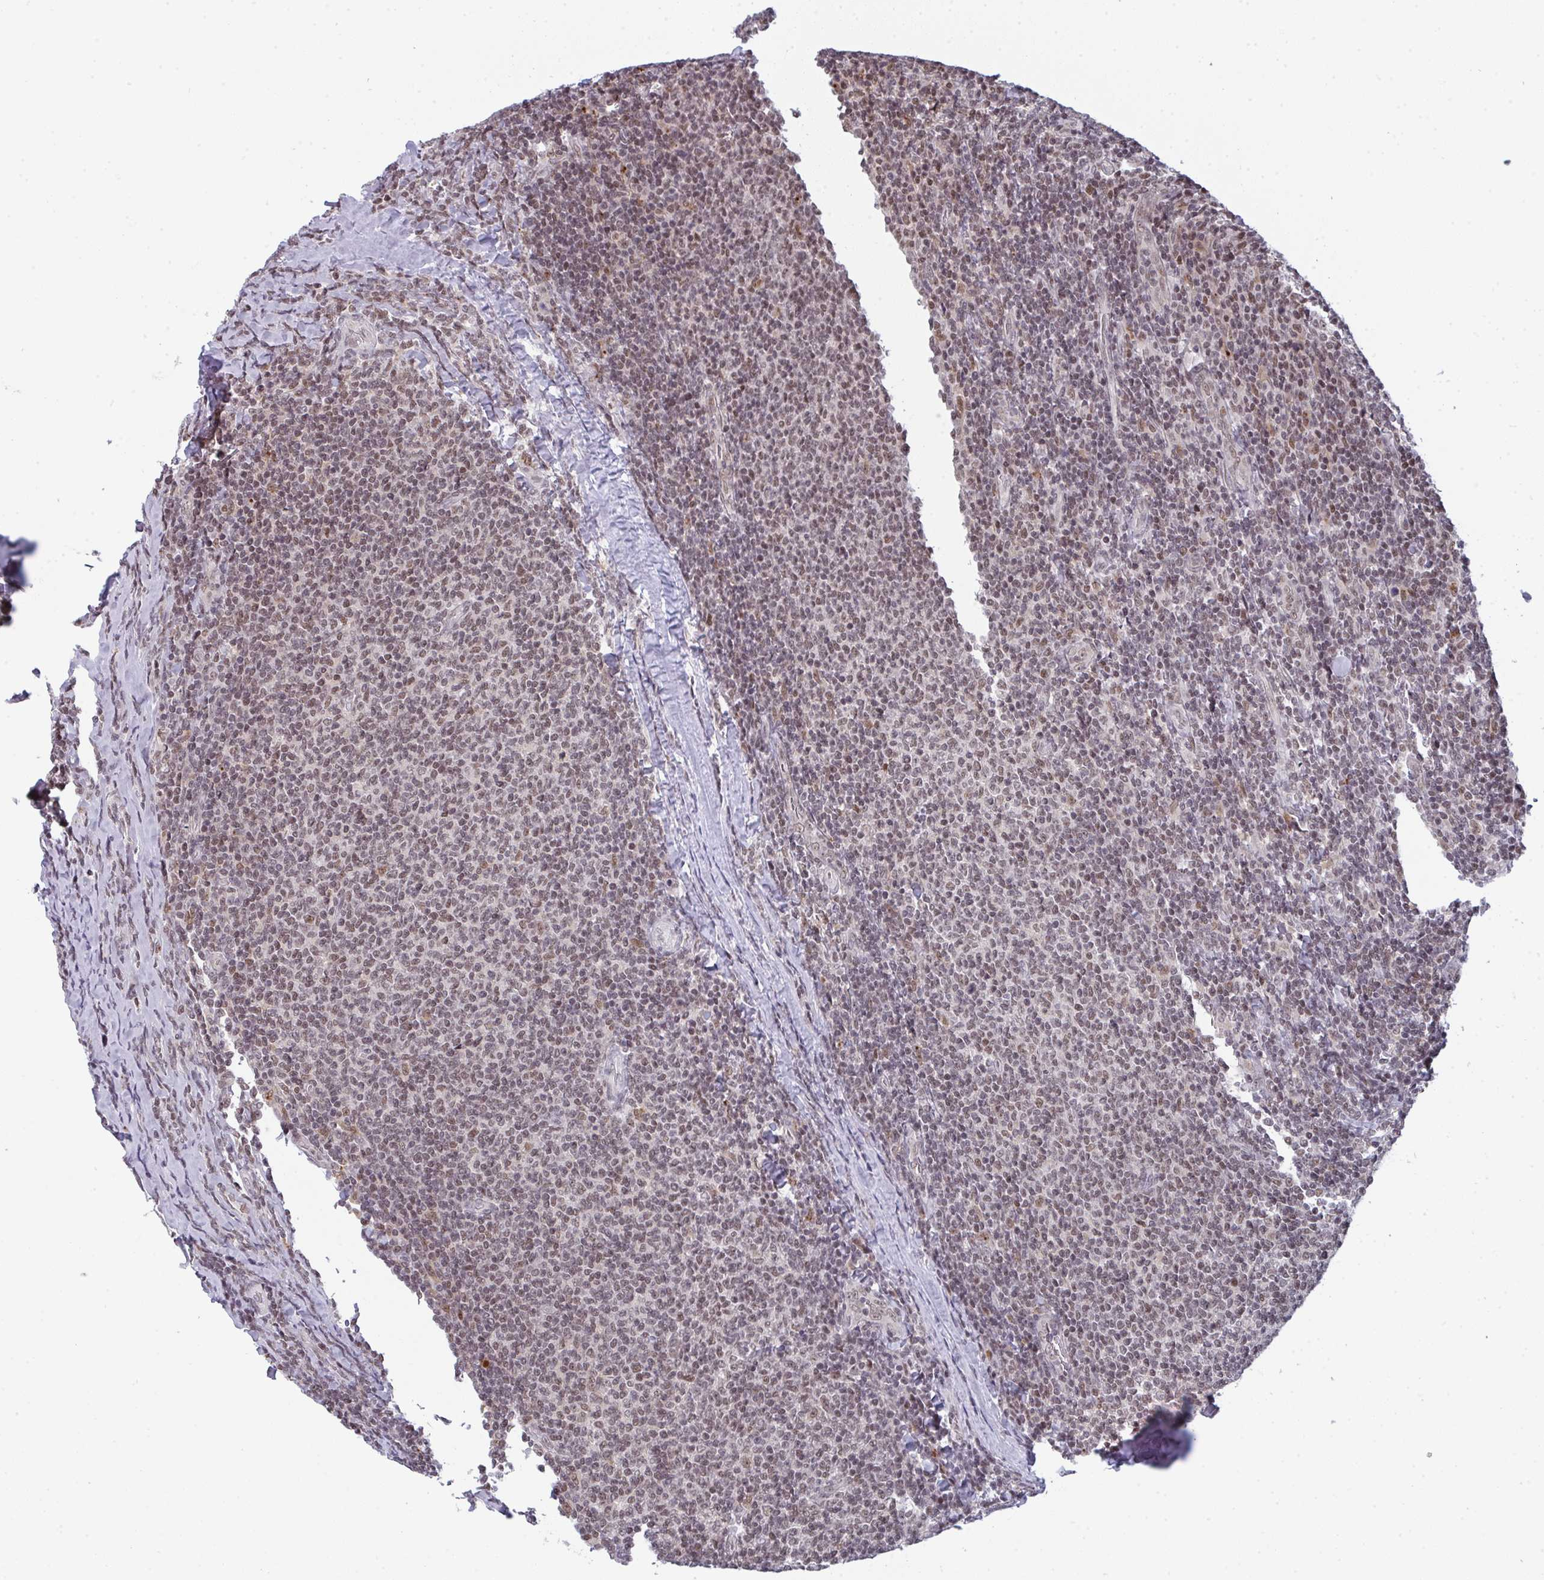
{"staining": {"intensity": "moderate", "quantity": ">75%", "location": "nuclear"}, "tissue": "lymphoma", "cell_type": "Tumor cells", "image_type": "cancer", "snomed": [{"axis": "morphology", "description": "Malignant lymphoma, non-Hodgkin's type, Low grade"}, {"axis": "topography", "description": "Lymph node"}], "caption": "Moderate nuclear protein expression is present in about >75% of tumor cells in lymphoma.", "gene": "ATF1", "patient": {"sex": "male", "age": 52}}